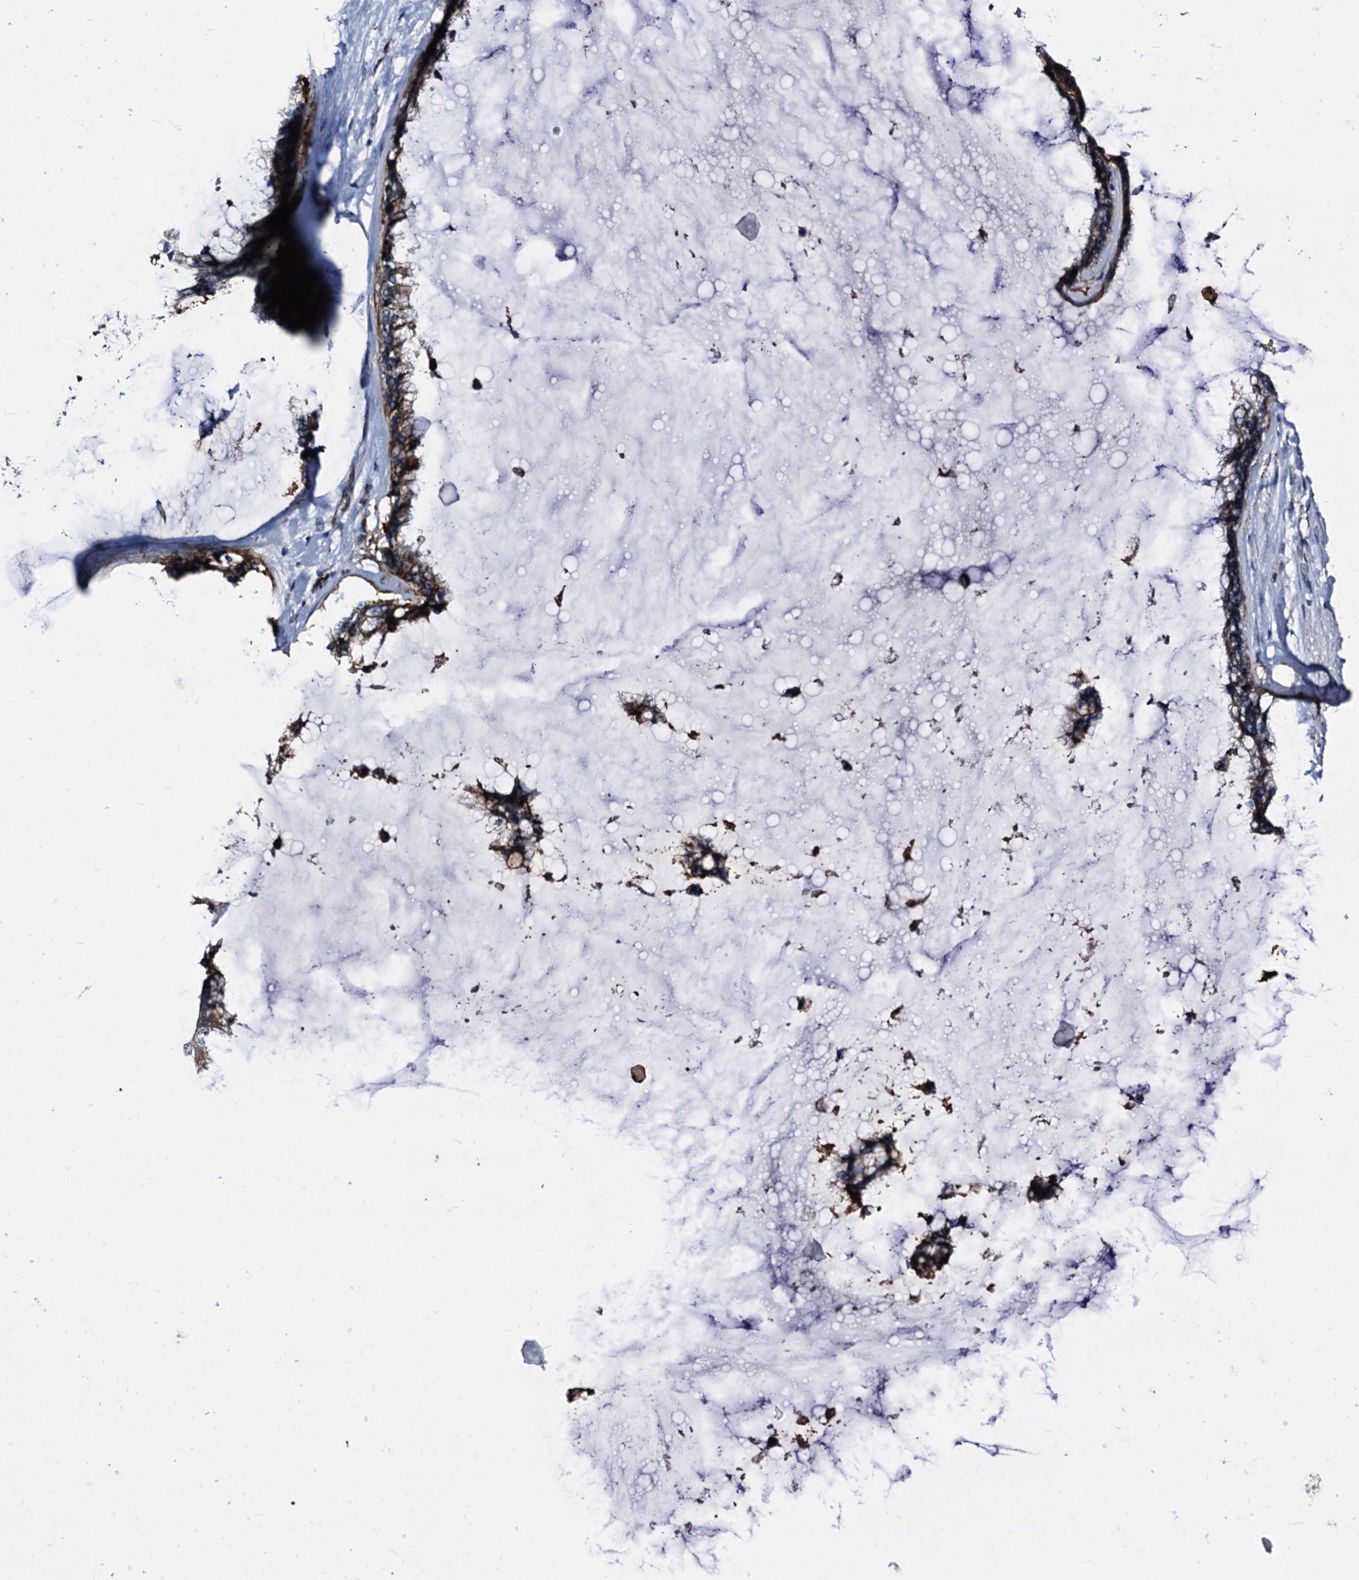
{"staining": {"intensity": "weak", "quantity": ">75%", "location": "nuclear"}, "tissue": "ovarian cancer", "cell_type": "Tumor cells", "image_type": "cancer", "snomed": [{"axis": "morphology", "description": "Cystadenocarcinoma, mucinous, NOS"}, {"axis": "topography", "description": "Ovary"}], "caption": "Immunohistochemistry micrograph of human ovarian mucinous cystadenocarcinoma stained for a protein (brown), which shows low levels of weak nuclear positivity in approximately >75% of tumor cells.", "gene": "EMG1", "patient": {"sex": "female", "age": 39}}